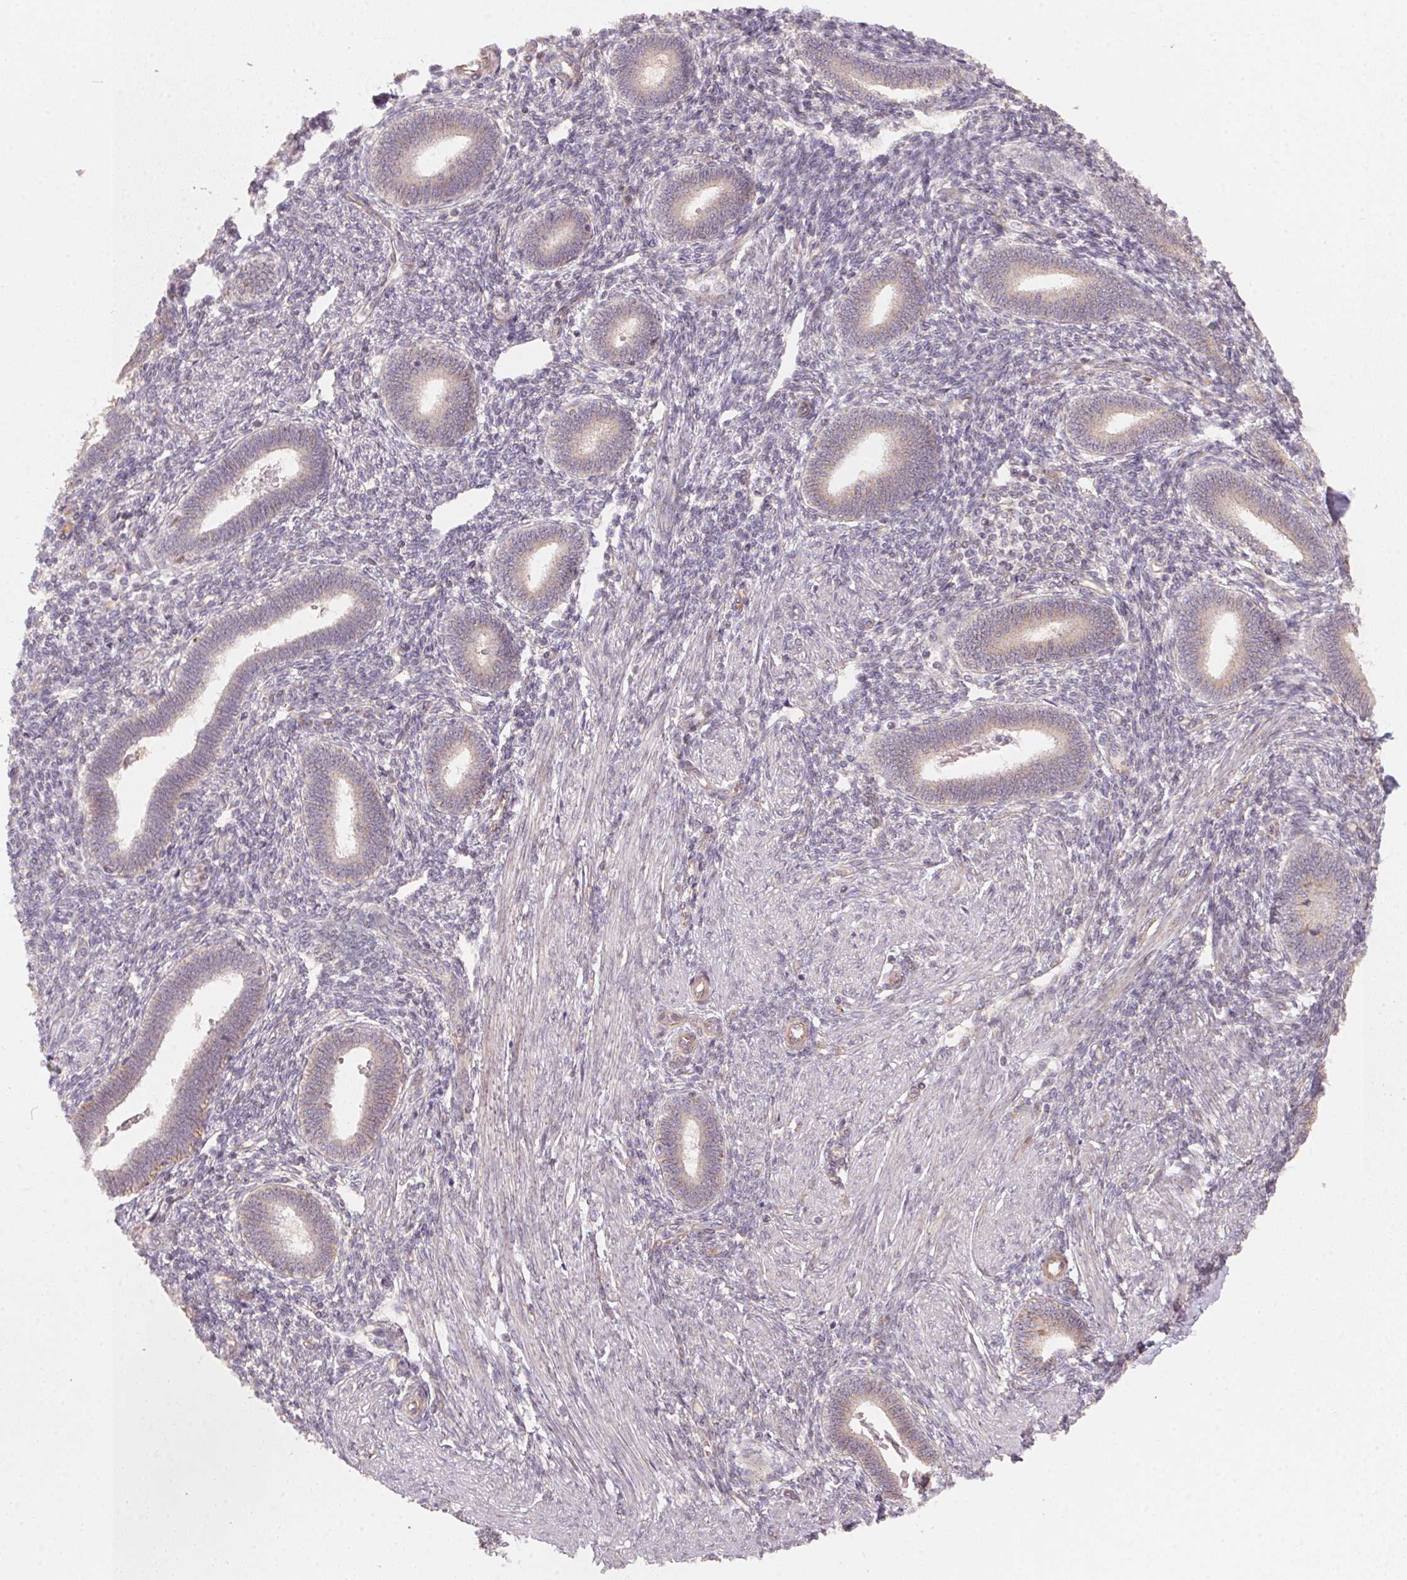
{"staining": {"intensity": "weak", "quantity": "<25%", "location": "cytoplasmic/membranous"}, "tissue": "endometrium", "cell_type": "Cells in endometrial stroma", "image_type": "normal", "snomed": [{"axis": "morphology", "description": "Normal tissue, NOS"}, {"axis": "topography", "description": "Endometrium"}], "caption": "This is a micrograph of immunohistochemistry staining of benign endometrium, which shows no staining in cells in endometrial stroma.", "gene": "TSPAN12", "patient": {"sex": "female", "age": 42}}